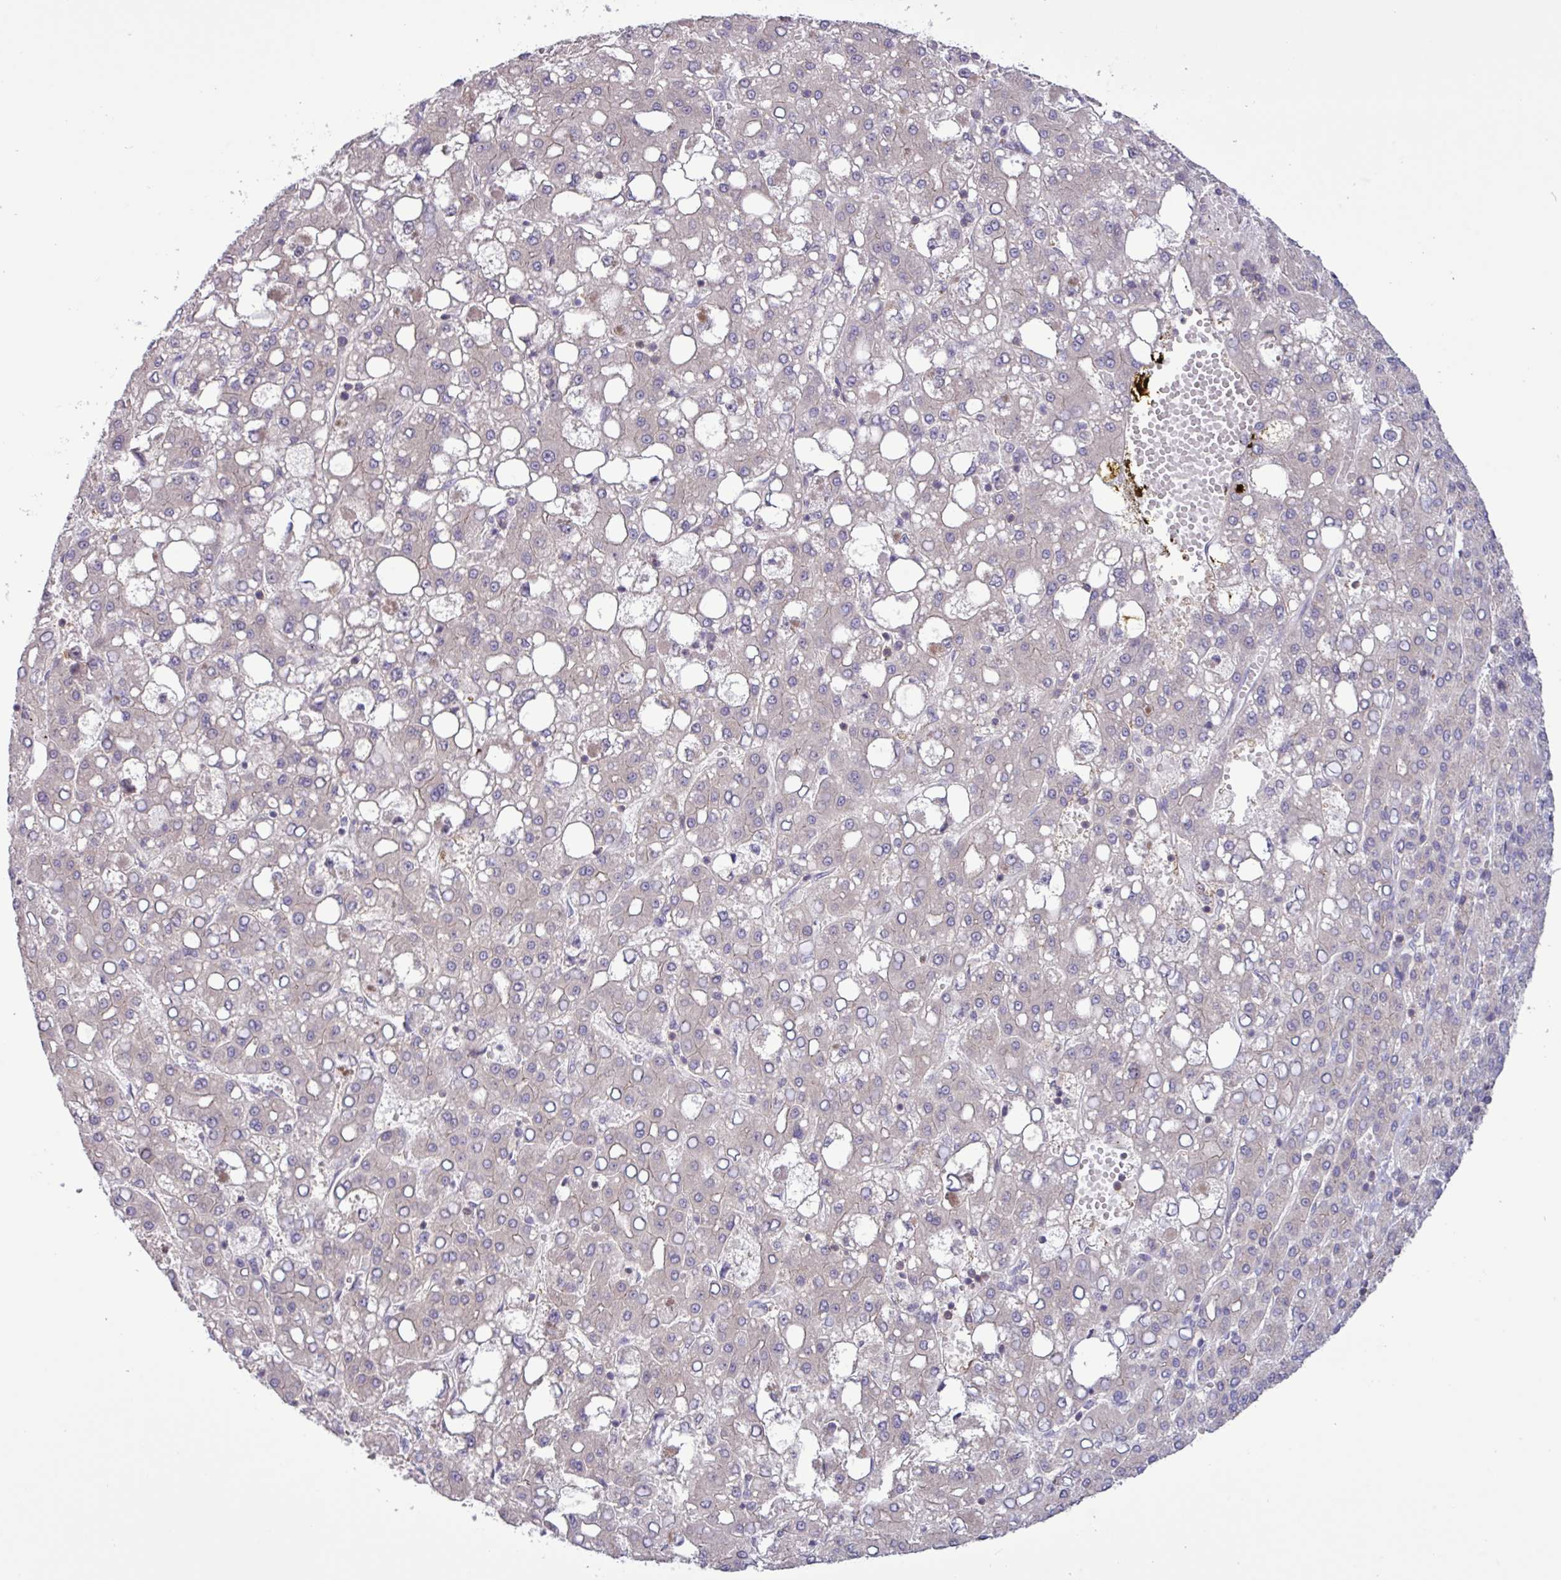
{"staining": {"intensity": "negative", "quantity": "none", "location": "none"}, "tissue": "liver cancer", "cell_type": "Tumor cells", "image_type": "cancer", "snomed": [{"axis": "morphology", "description": "Carcinoma, Hepatocellular, NOS"}, {"axis": "topography", "description": "Liver"}], "caption": "Hepatocellular carcinoma (liver) stained for a protein using immunohistochemistry displays no positivity tumor cells.", "gene": "RTL3", "patient": {"sex": "male", "age": 65}}